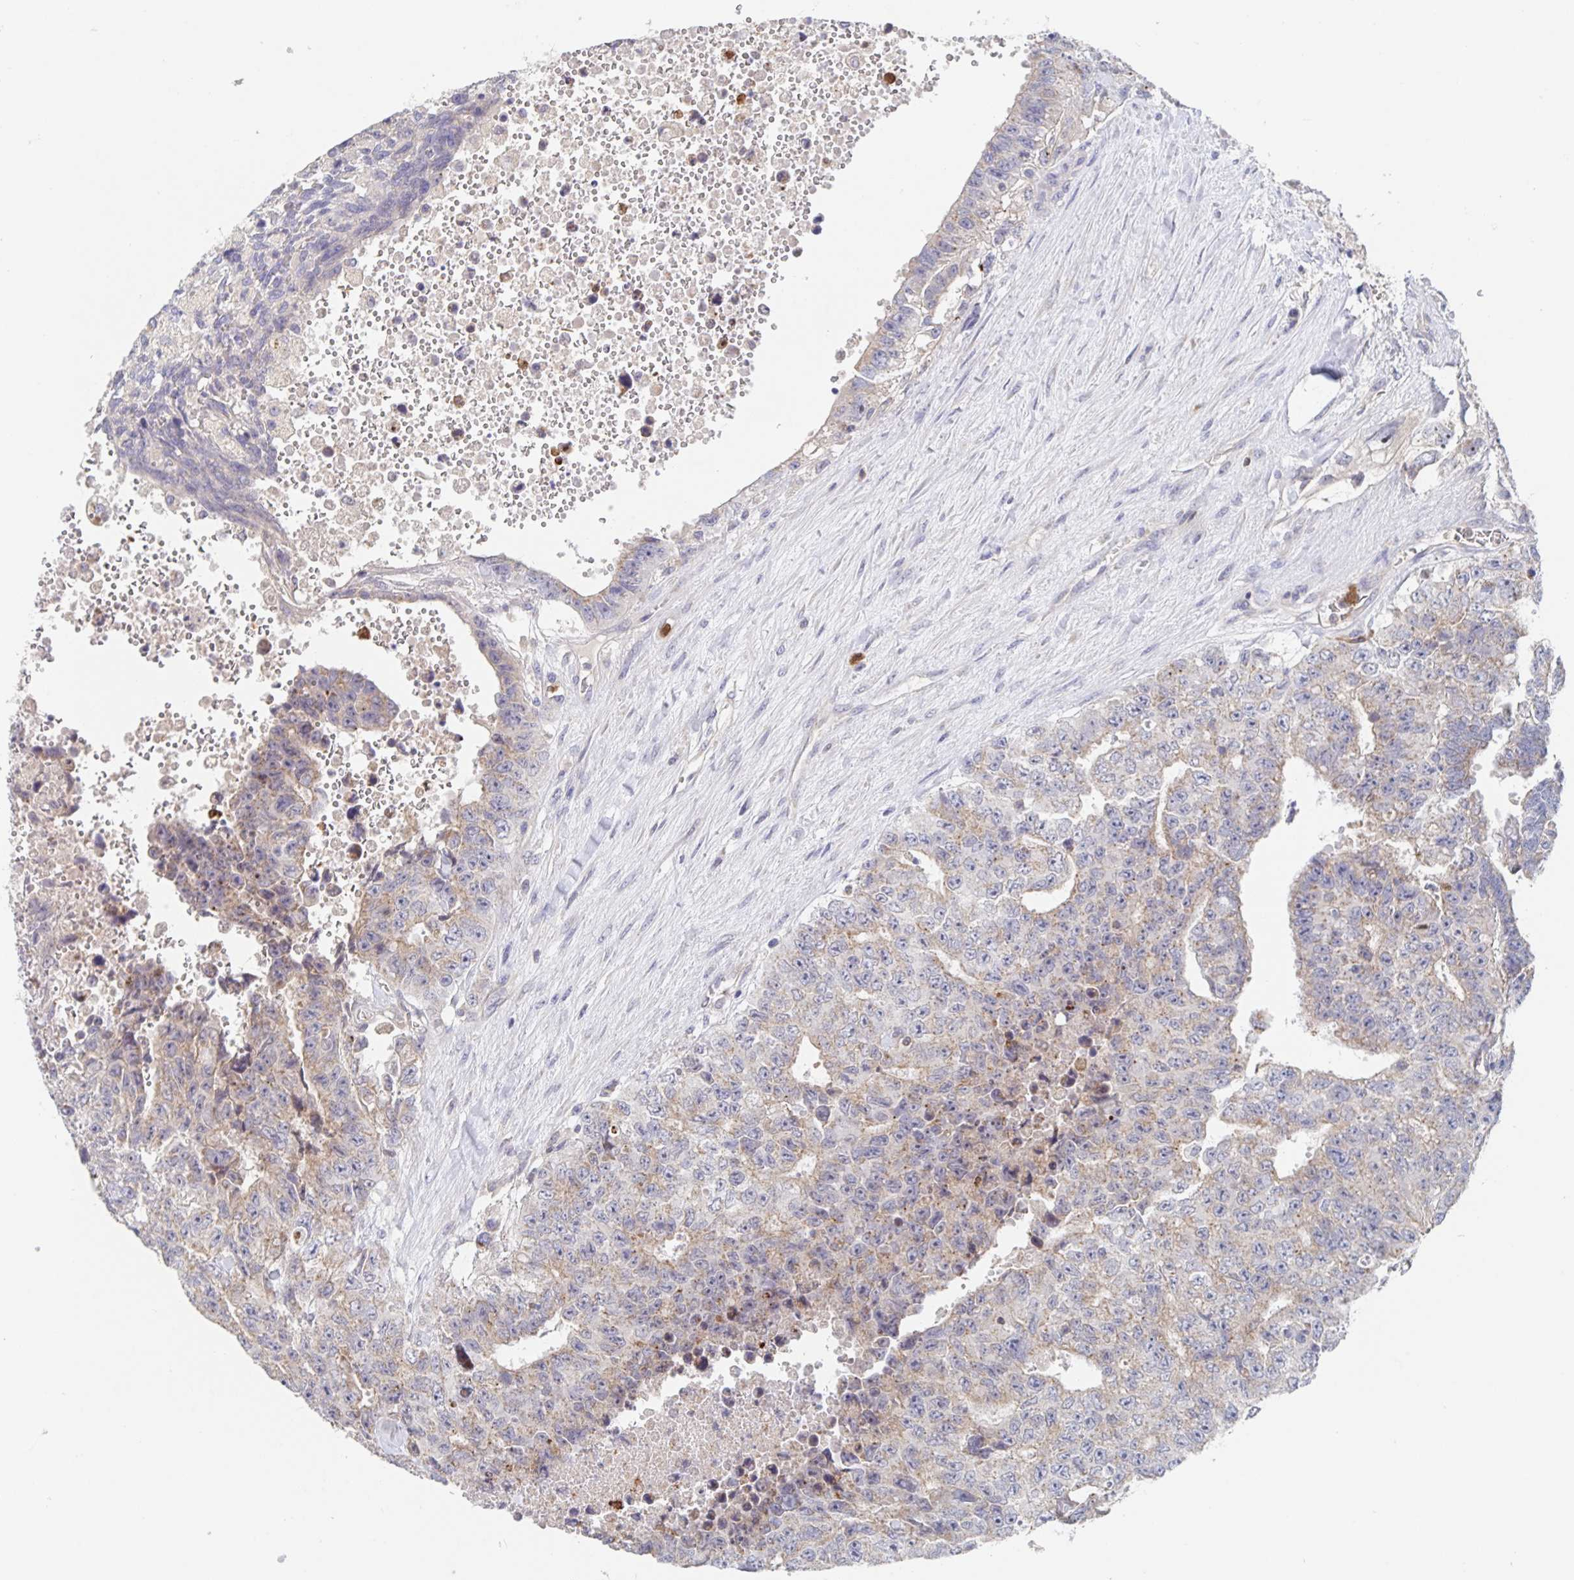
{"staining": {"intensity": "weak", "quantity": "25%-75%", "location": "cytoplasmic/membranous"}, "tissue": "testis cancer", "cell_type": "Tumor cells", "image_type": "cancer", "snomed": [{"axis": "morphology", "description": "Carcinoma, Embryonal, NOS"}, {"axis": "topography", "description": "Testis"}], "caption": "Brown immunohistochemical staining in human testis embryonal carcinoma exhibits weak cytoplasmic/membranous positivity in approximately 25%-75% of tumor cells. (brown staining indicates protein expression, while blue staining denotes nuclei).", "gene": "CDC42BPG", "patient": {"sex": "male", "age": 24}}